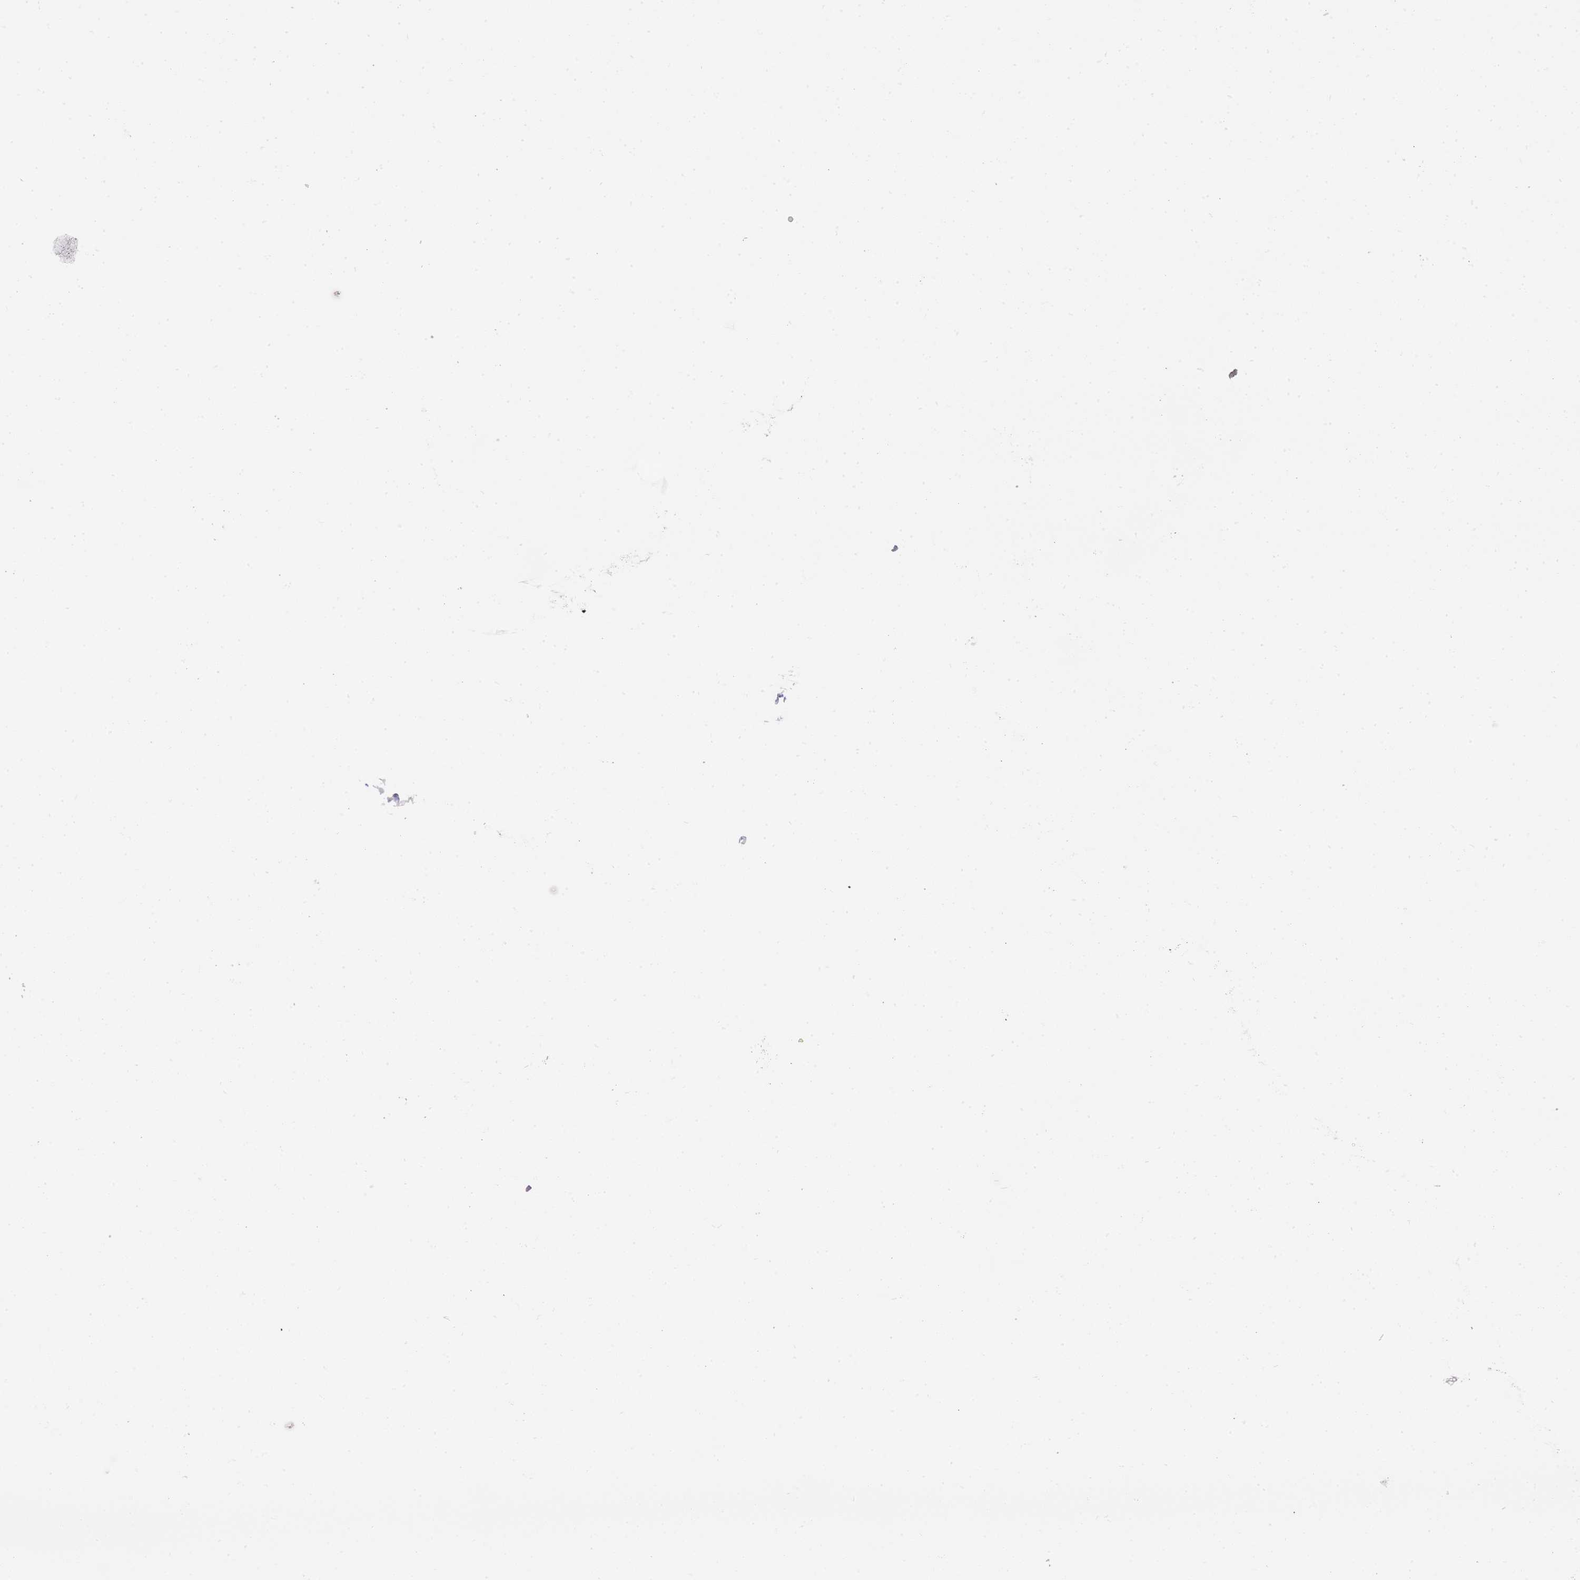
{"staining": {"intensity": "negative", "quantity": "none", "location": "none"}, "tissue": "adipose tissue", "cell_type": "Adipocytes", "image_type": "normal", "snomed": [{"axis": "morphology", "description": "Normal tissue, NOS"}, {"axis": "topography", "description": "Cartilage tissue"}], "caption": "IHC of benign adipose tissue demonstrates no positivity in adipocytes.", "gene": "INS", "patient": {"sex": "female", "age": 63}}